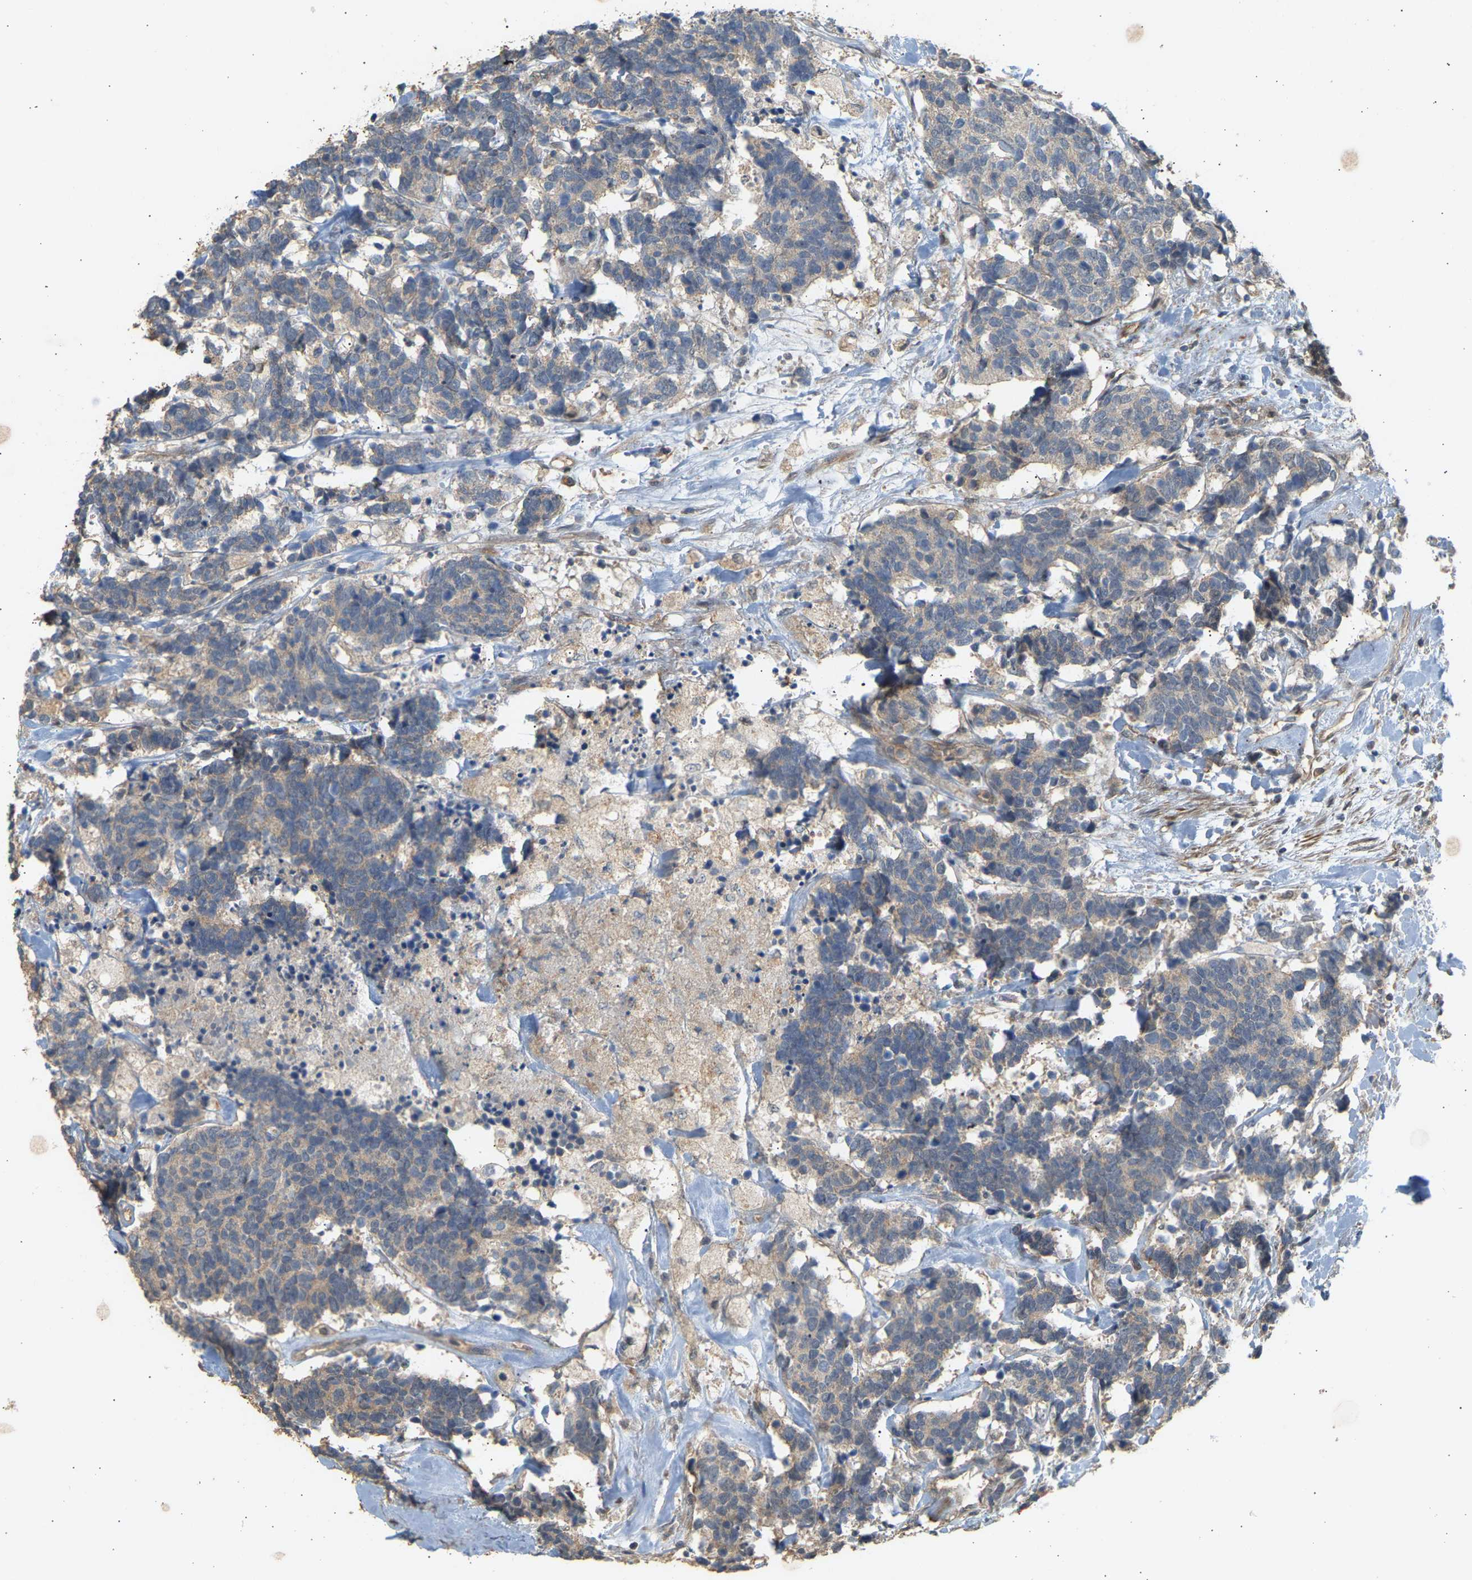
{"staining": {"intensity": "weak", "quantity": "25%-75%", "location": "cytoplasmic/membranous"}, "tissue": "carcinoid", "cell_type": "Tumor cells", "image_type": "cancer", "snomed": [{"axis": "morphology", "description": "Carcinoma, NOS"}, {"axis": "morphology", "description": "Carcinoid, malignant, NOS"}, {"axis": "topography", "description": "Urinary bladder"}], "caption": "This micrograph exhibits immunohistochemistry (IHC) staining of human carcinoid, with low weak cytoplasmic/membranous positivity in about 25%-75% of tumor cells.", "gene": "RGL1", "patient": {"sex": "male", "age": 57}}